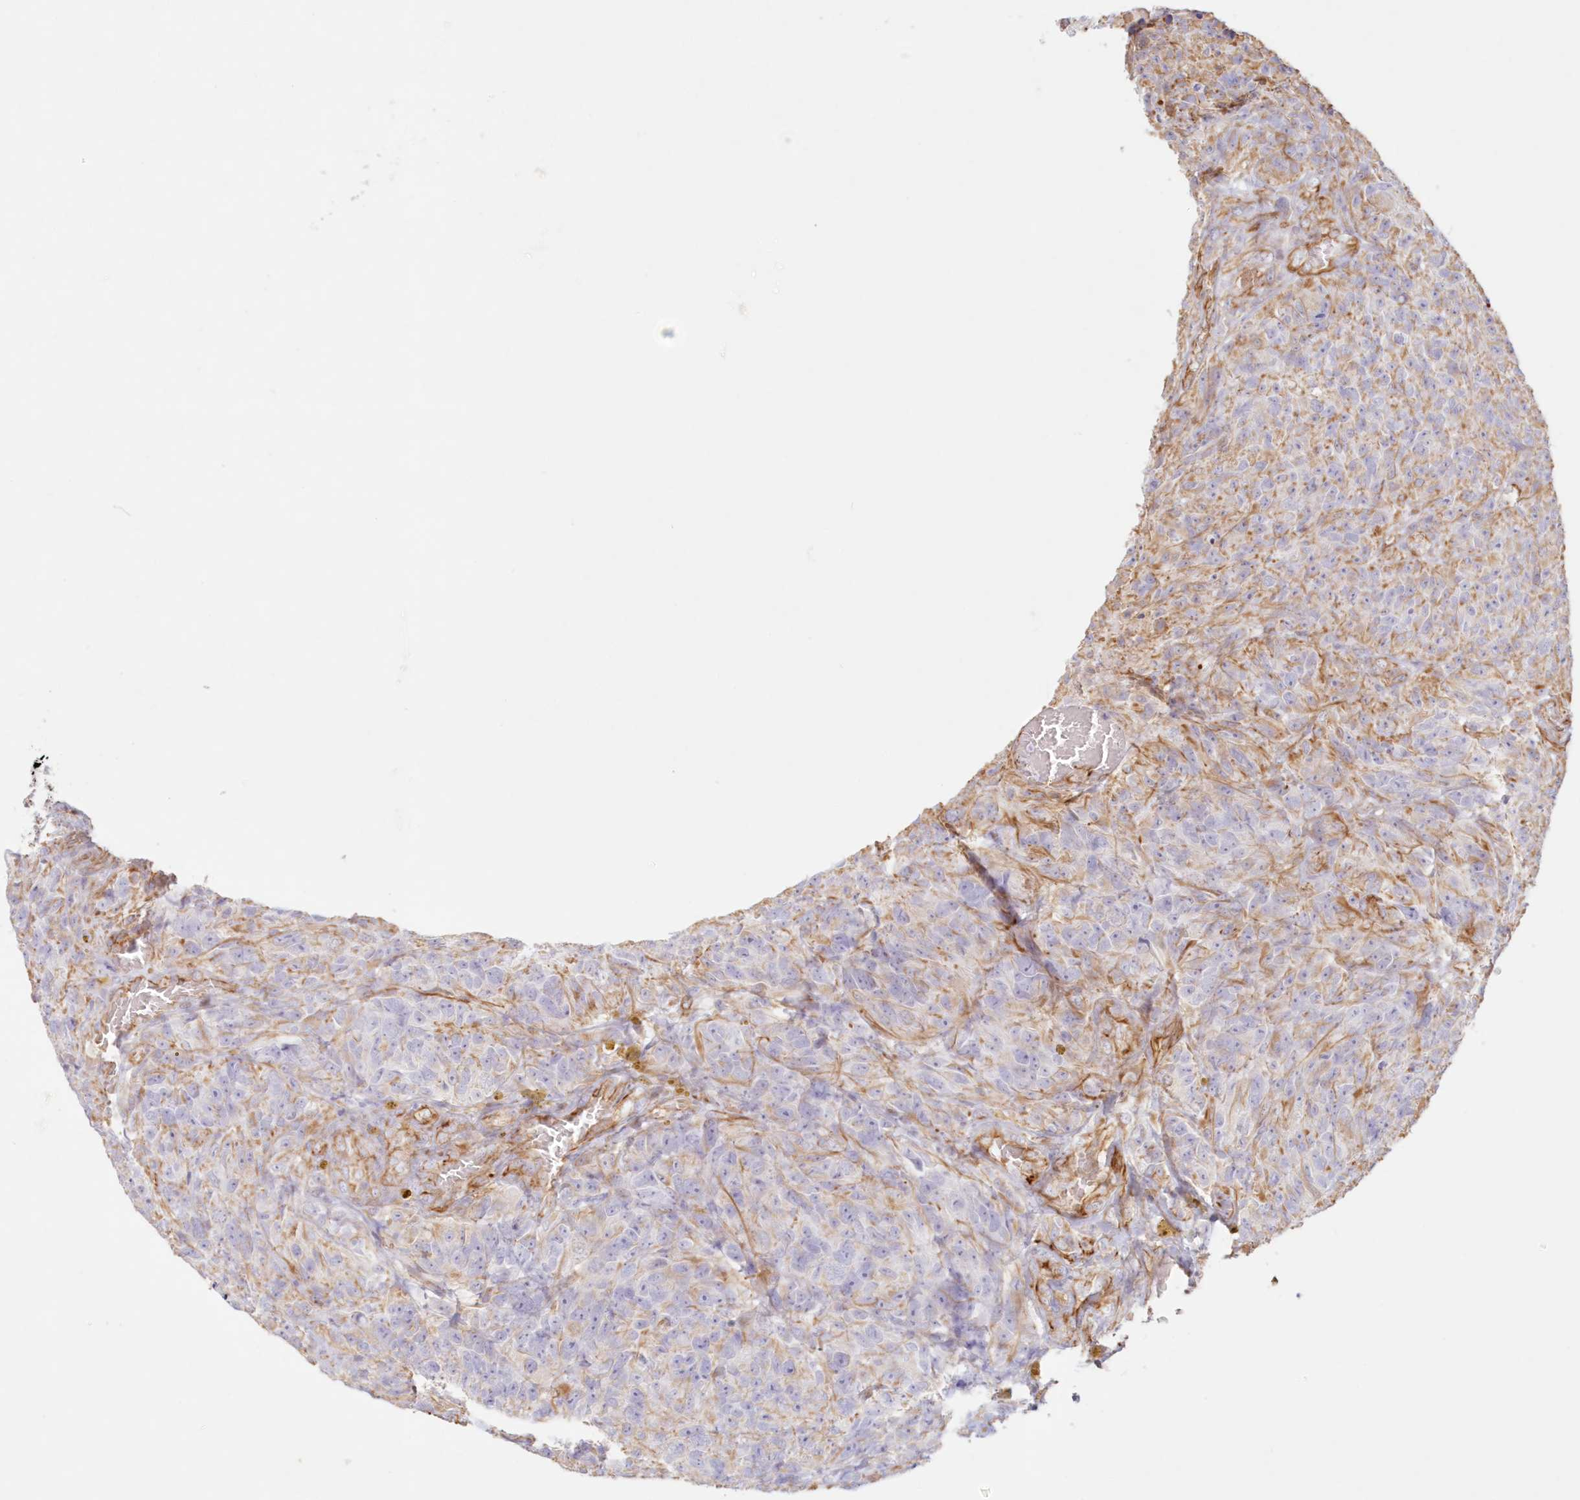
{"staining": {"intensity": "negative", "quantity": "none", "location": "none"}, "tissue": "glioma", "cell_type": "Tumor cells", "image_type": "cancer", "snomed": [{"axis": "morphology", "description": "Glioma, malignant, High grade"}, {"axis": "topography", "description": "Brain"}], "caption": "Tumor cells are negative for protein expression in human malignant high-grade glioma.", "gene": "DMRTB1", "patient": {"sex": "male", "age": 69}}